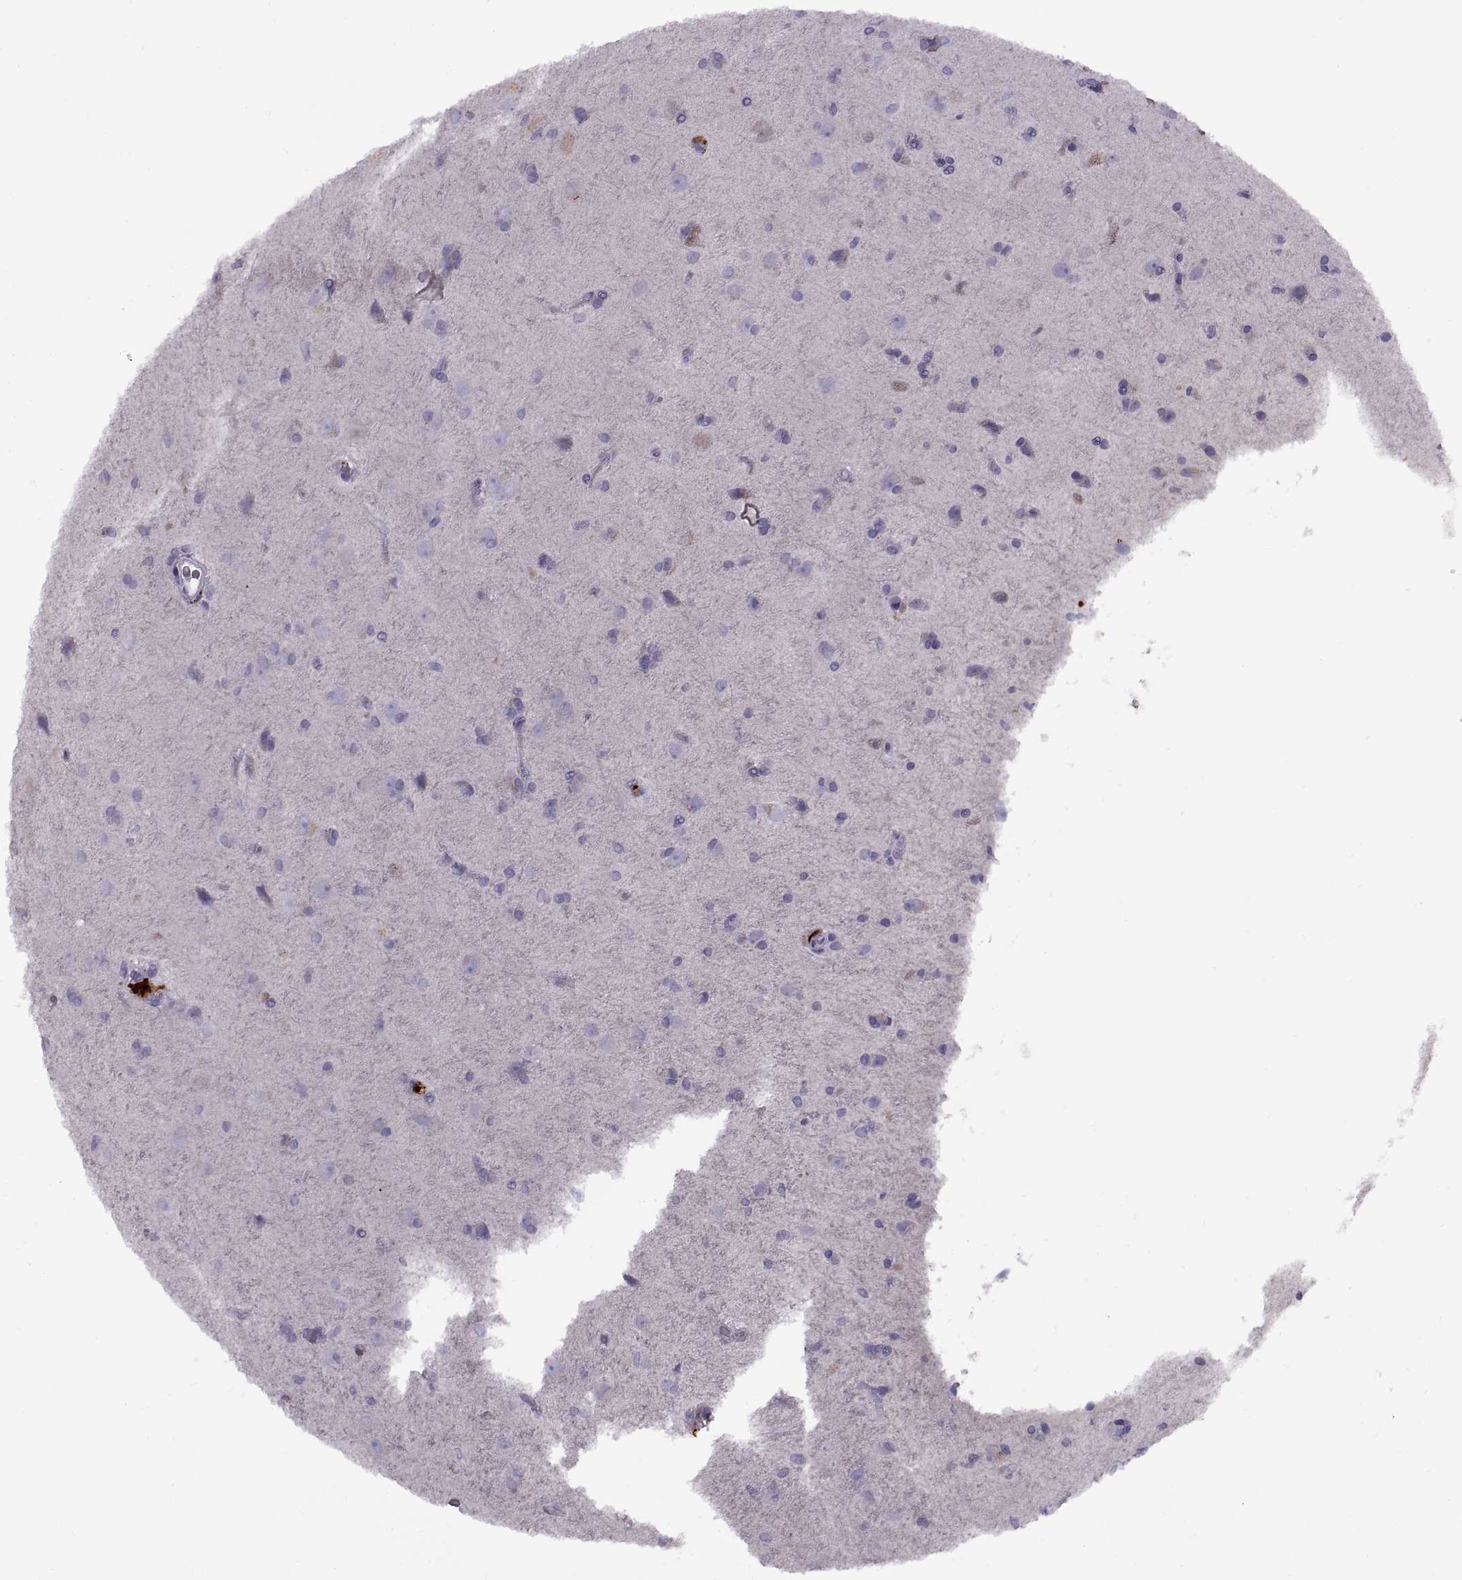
{"staining": {"intensity": "negative", "quantity": "none", "location": "none"}, "tissue": "glioma", "cell_type": "Tumor cells", "image_type": "cancer", "snomed": [{"axis": "morphology", "description": "Glioma, malignant, Low grade"}, {"axis": "topography", "description": "Brain"}], "caption": "Immunohistochemical staining of human glioma demonstrates no significant staining in tumor cells.", "gene": "CALCR", "patient": {"sex": "male", "age": 58}}